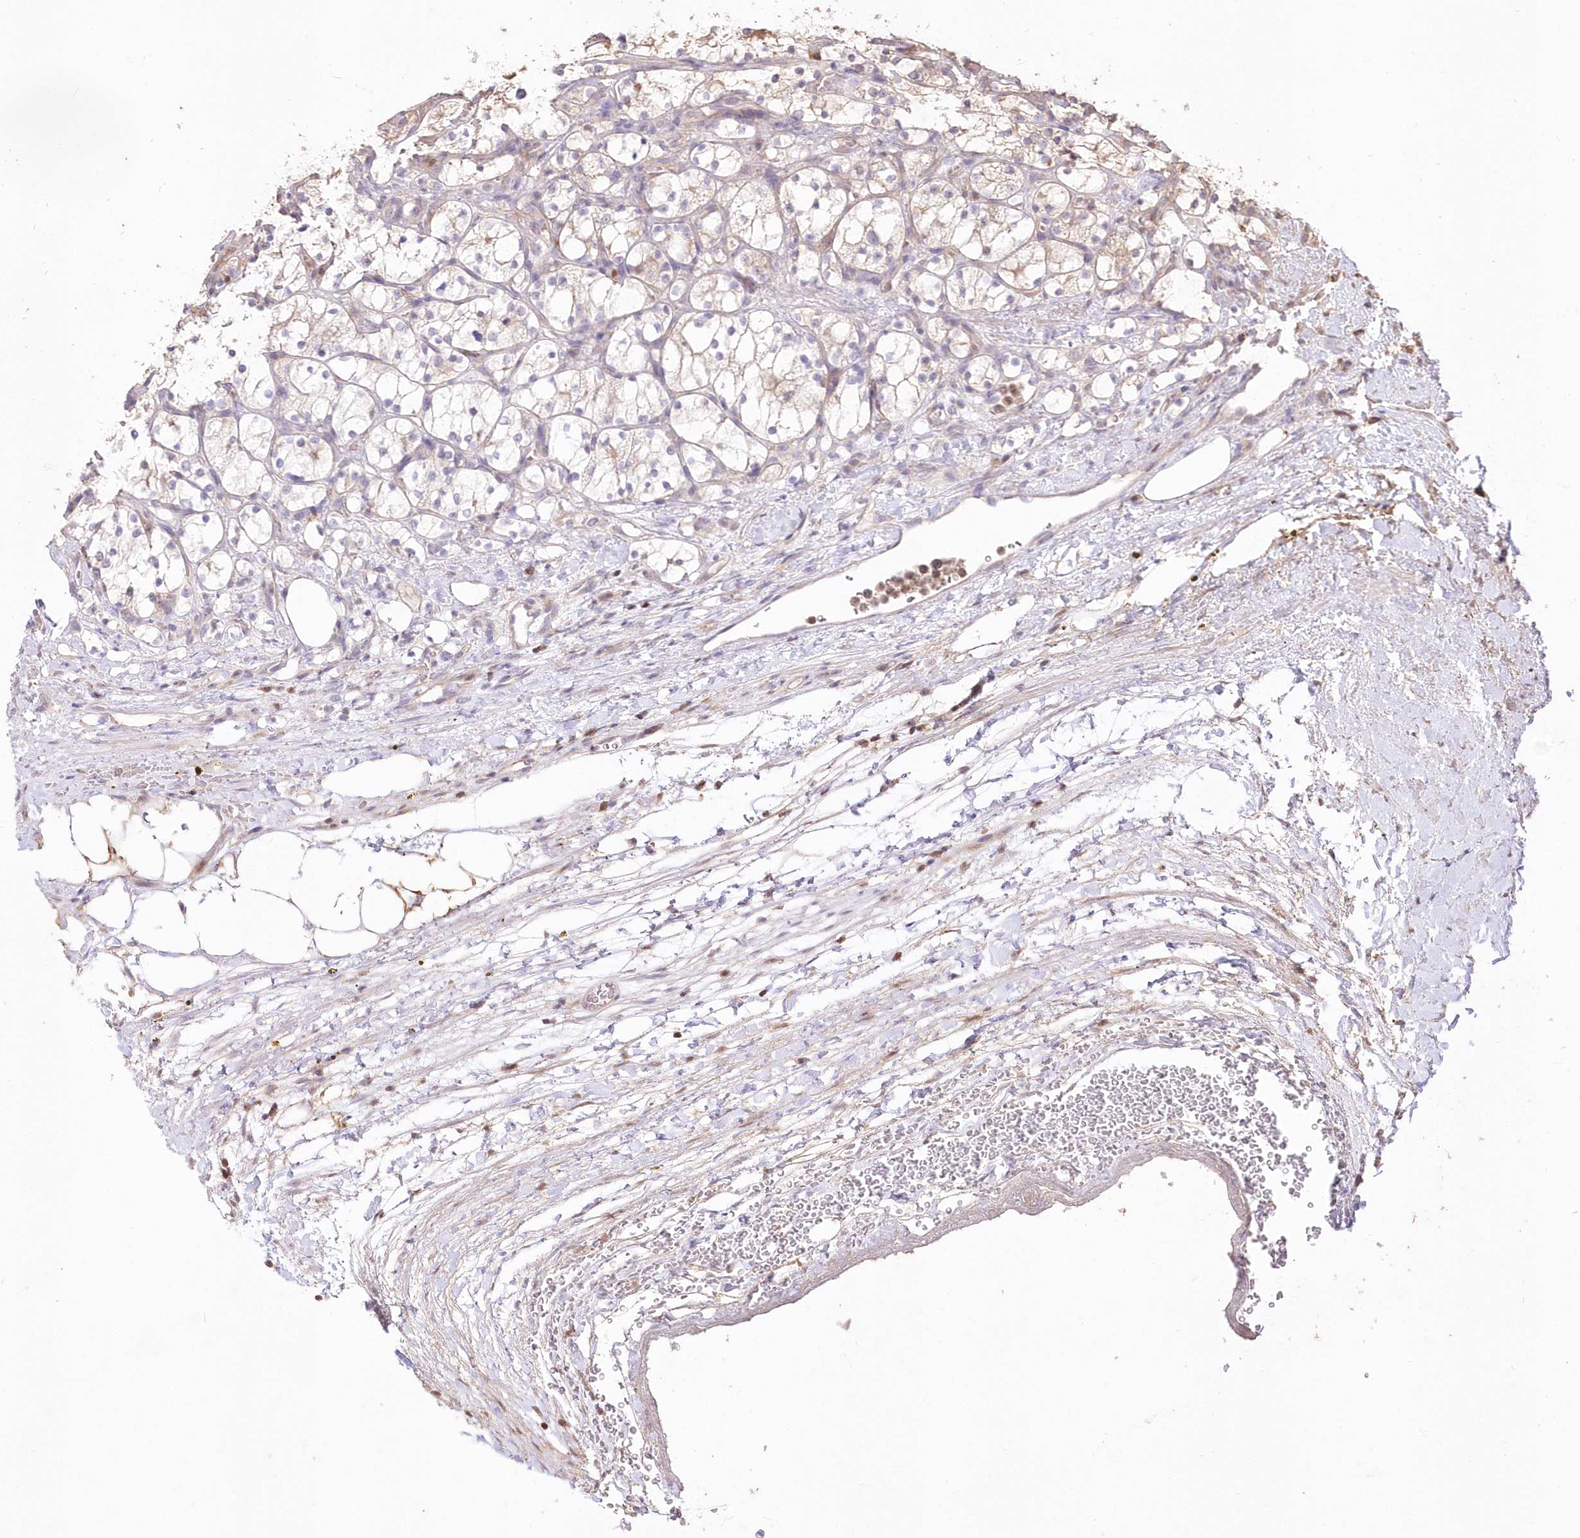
{"staining": {"intensity": "negative", "quantity": "none", "location": "none"}, "tissue": "renal cancer", "cell_type": "Tumor cells", "image_type": "cancer", "snomed": [{"axis": "morphology", "description": "Adenocarcinoma, NOS"}, {"axis": "topography", "description": "Kidney"}], "caption": "A photomicrograph of human renal cancer is negative for staining in tumor cells.", "gene": "STK17B", "patient": {"sex": "female", "age": 69}}